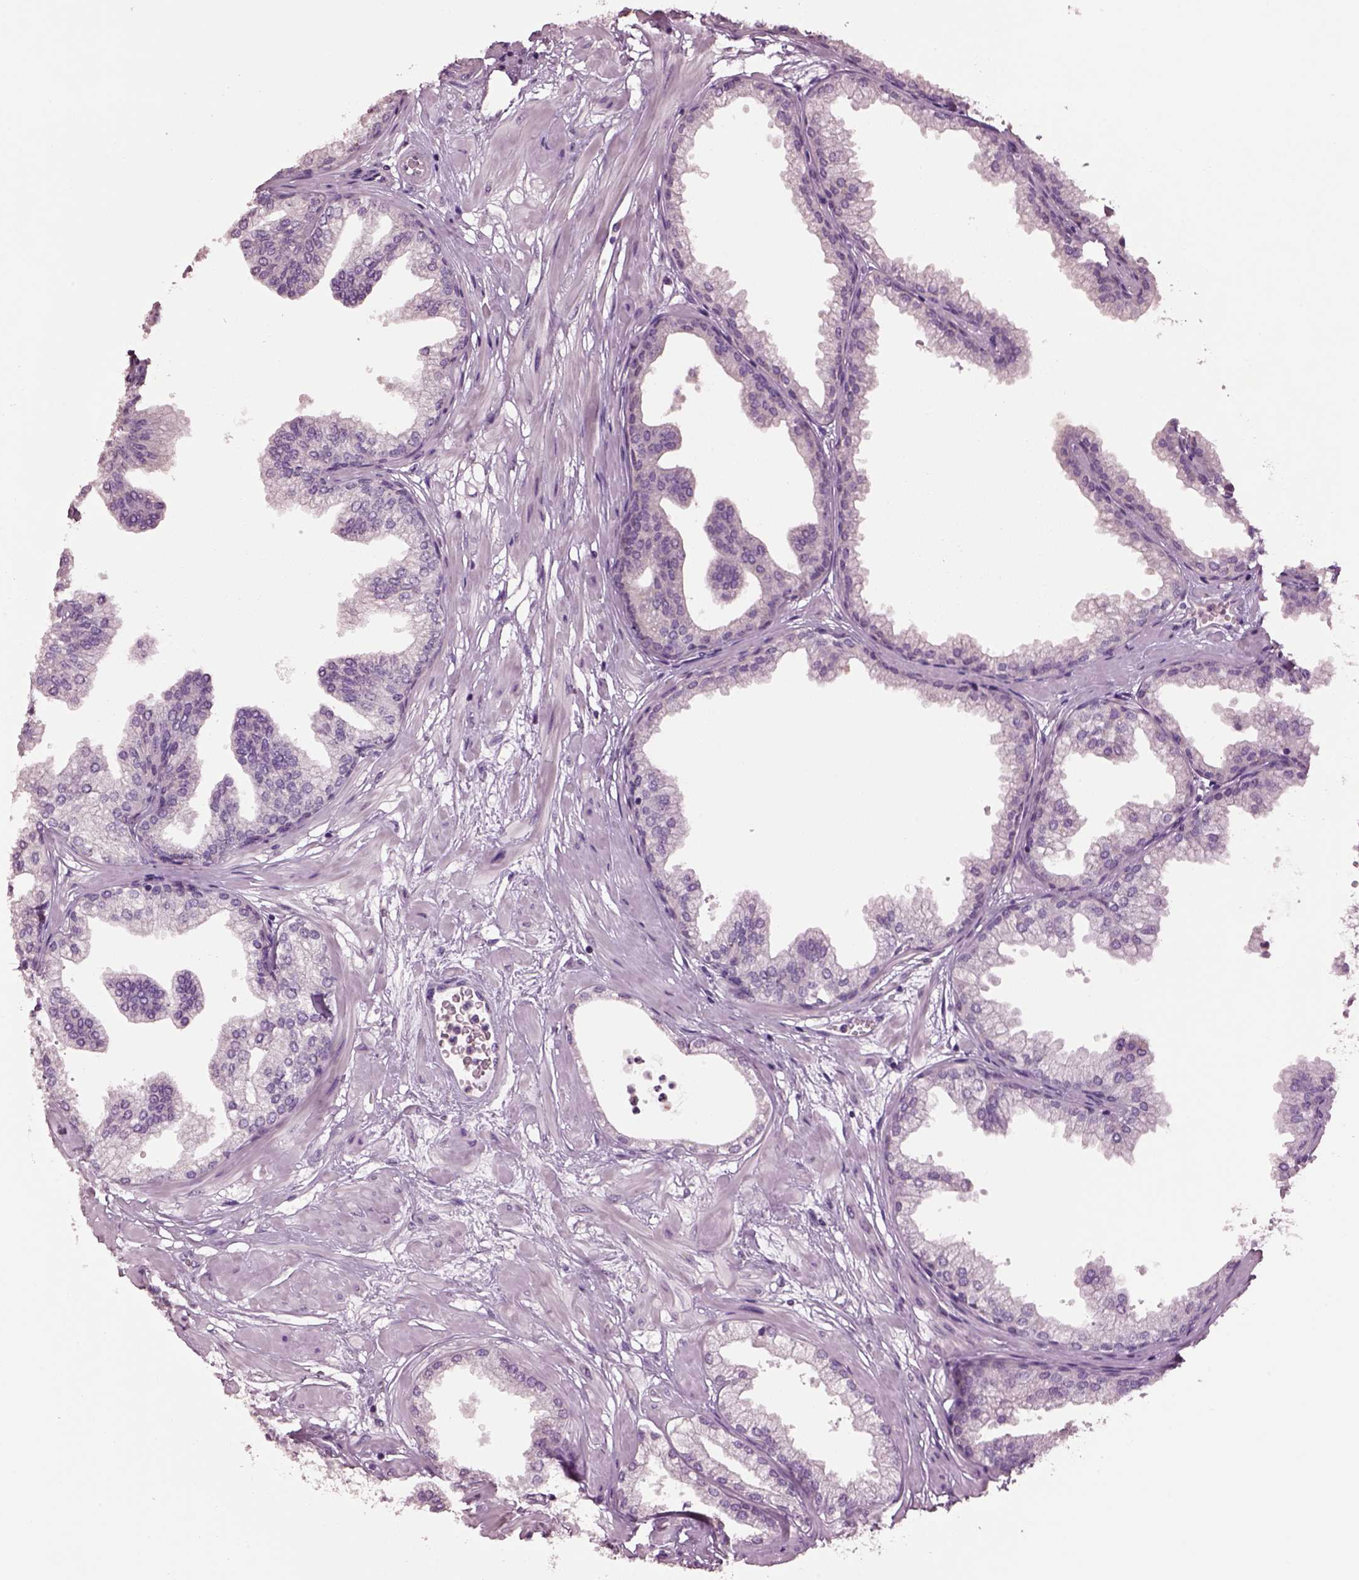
{"staining": {"intensity": "negative", "quantity": "none", "location": "none"}, "tissue": "prostate", "cell_type": "Glandular cells", "image_type": "normal", "snomed": [{"axis": "morphology", "description": "Normal tissue, NOS"}, {"axis": "topography", "description": "Prostate"}], "caption": "Normal prostate was stained to show a protein in brown. There is no significant positivity in glandular cells. Nuclei are stained in blue.", "gene": "CLPSL1", "patient": {"sex": "male", "age": 37}}